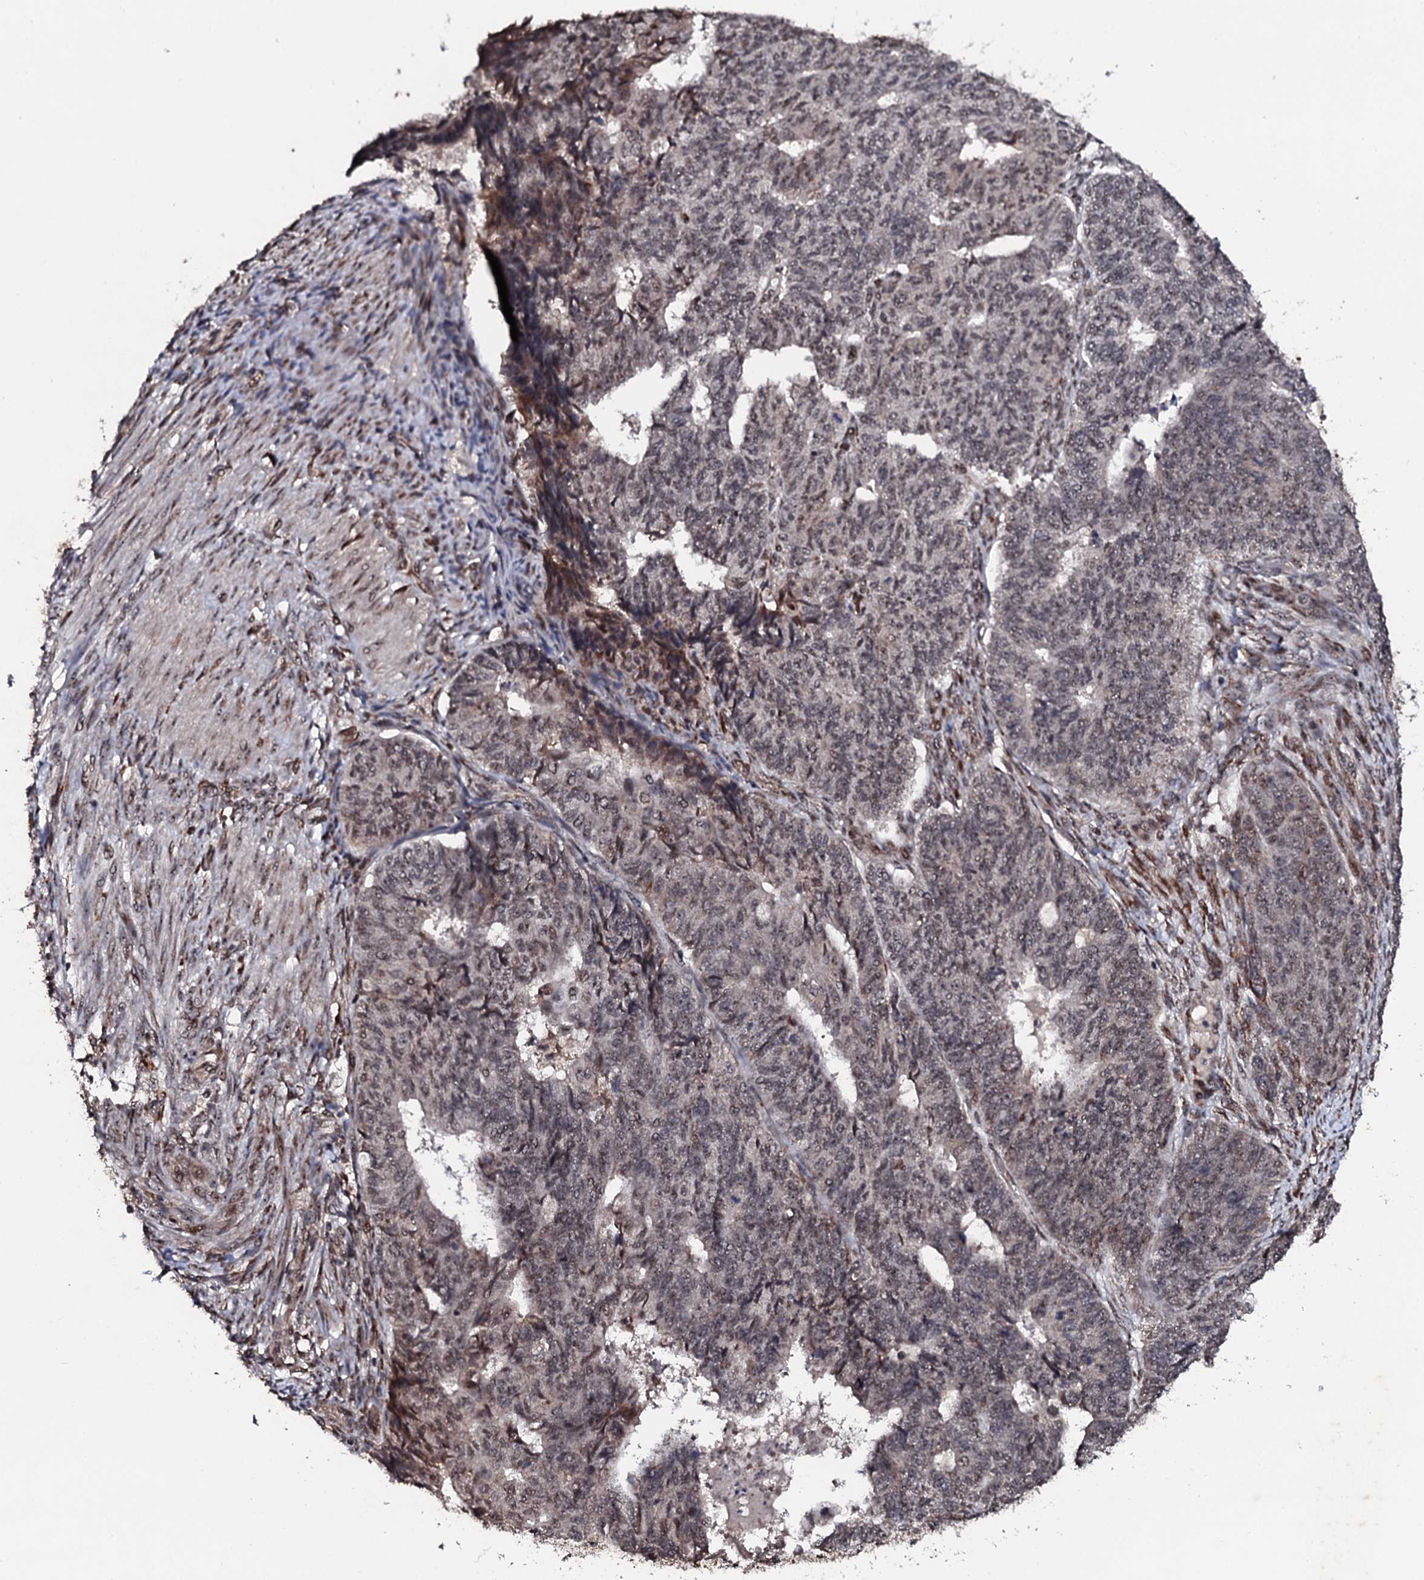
{"staining": {"intensity": "weak", "quantity": "<25%", "location": "nuclear"}, "tissue": "endometrial cancer", "cell_type": "Tumor cells", "image_type": "cancer", "snomed": [{"axis": "morphology", "description": "Adenocarcinoma, NOS"}, {"axis": "topography", "description": "Endometrium"}], "caption": "Tumor cells show no significant protein staining in endometrial adenocarcinoma.", "gene": "FAM111A", "patient": {"sex": "female", "age": 32}}